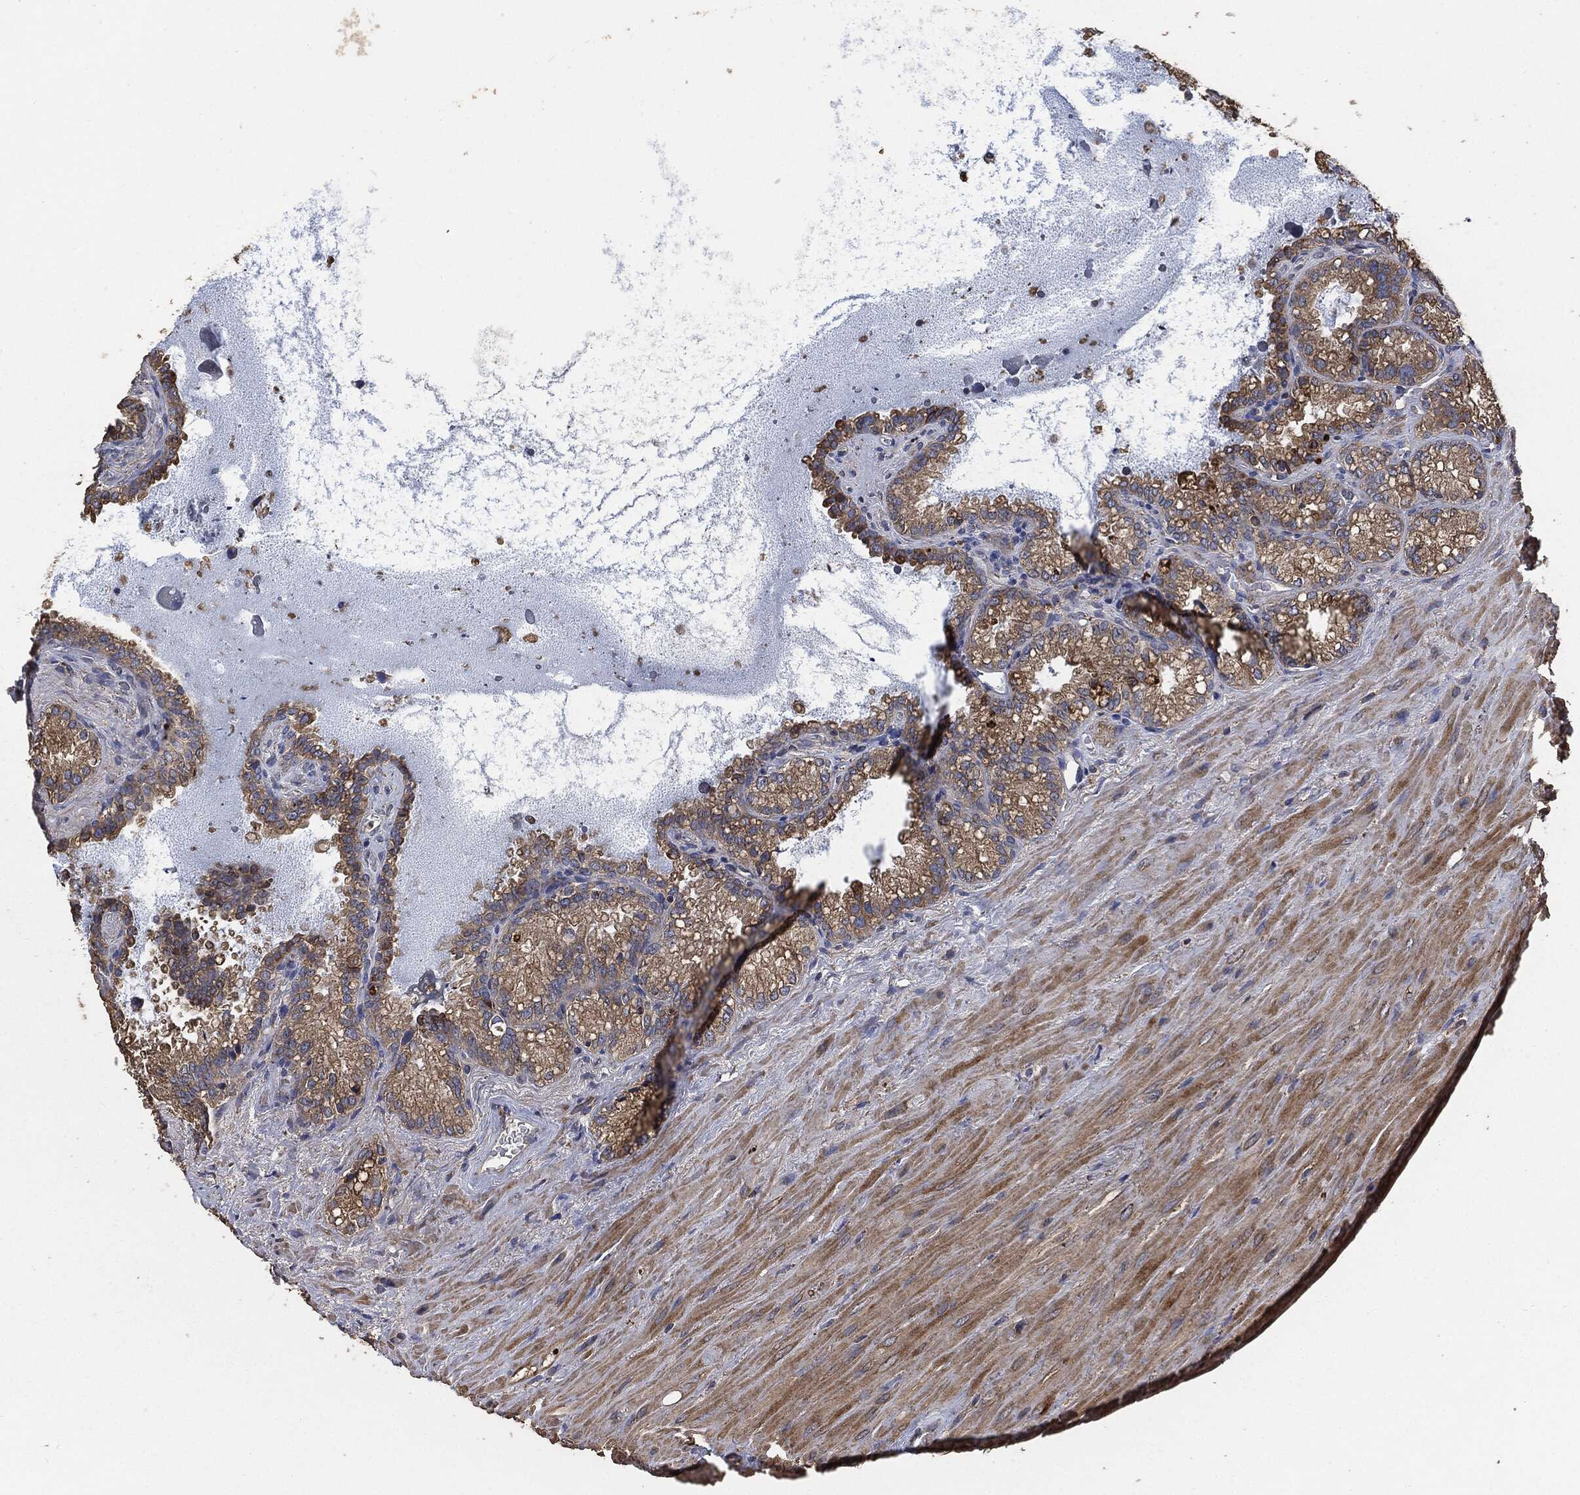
{"staining": {"intensity": "strong", "quantity": "25%-75%", "location": "cytoplasmic/membranous"}, "tissue": "seminal vesicle", "cell_type": "Glandular cells", "image_type": "normal", "snomed": [{"axis": "morphology", "description": "Normal tissue, NOS"}, {"axis": "topography", "description": "Seminal veicle"}], "caption": "IHC histopathology image of normal human seminal vesicle stained for a protein (brown), which displays high levels of strong cytoplasmic/membranous staining in about 25%-75% of glandular cells.", "gene": "STK3", "patient": {"sex": "male", "age": 68}}